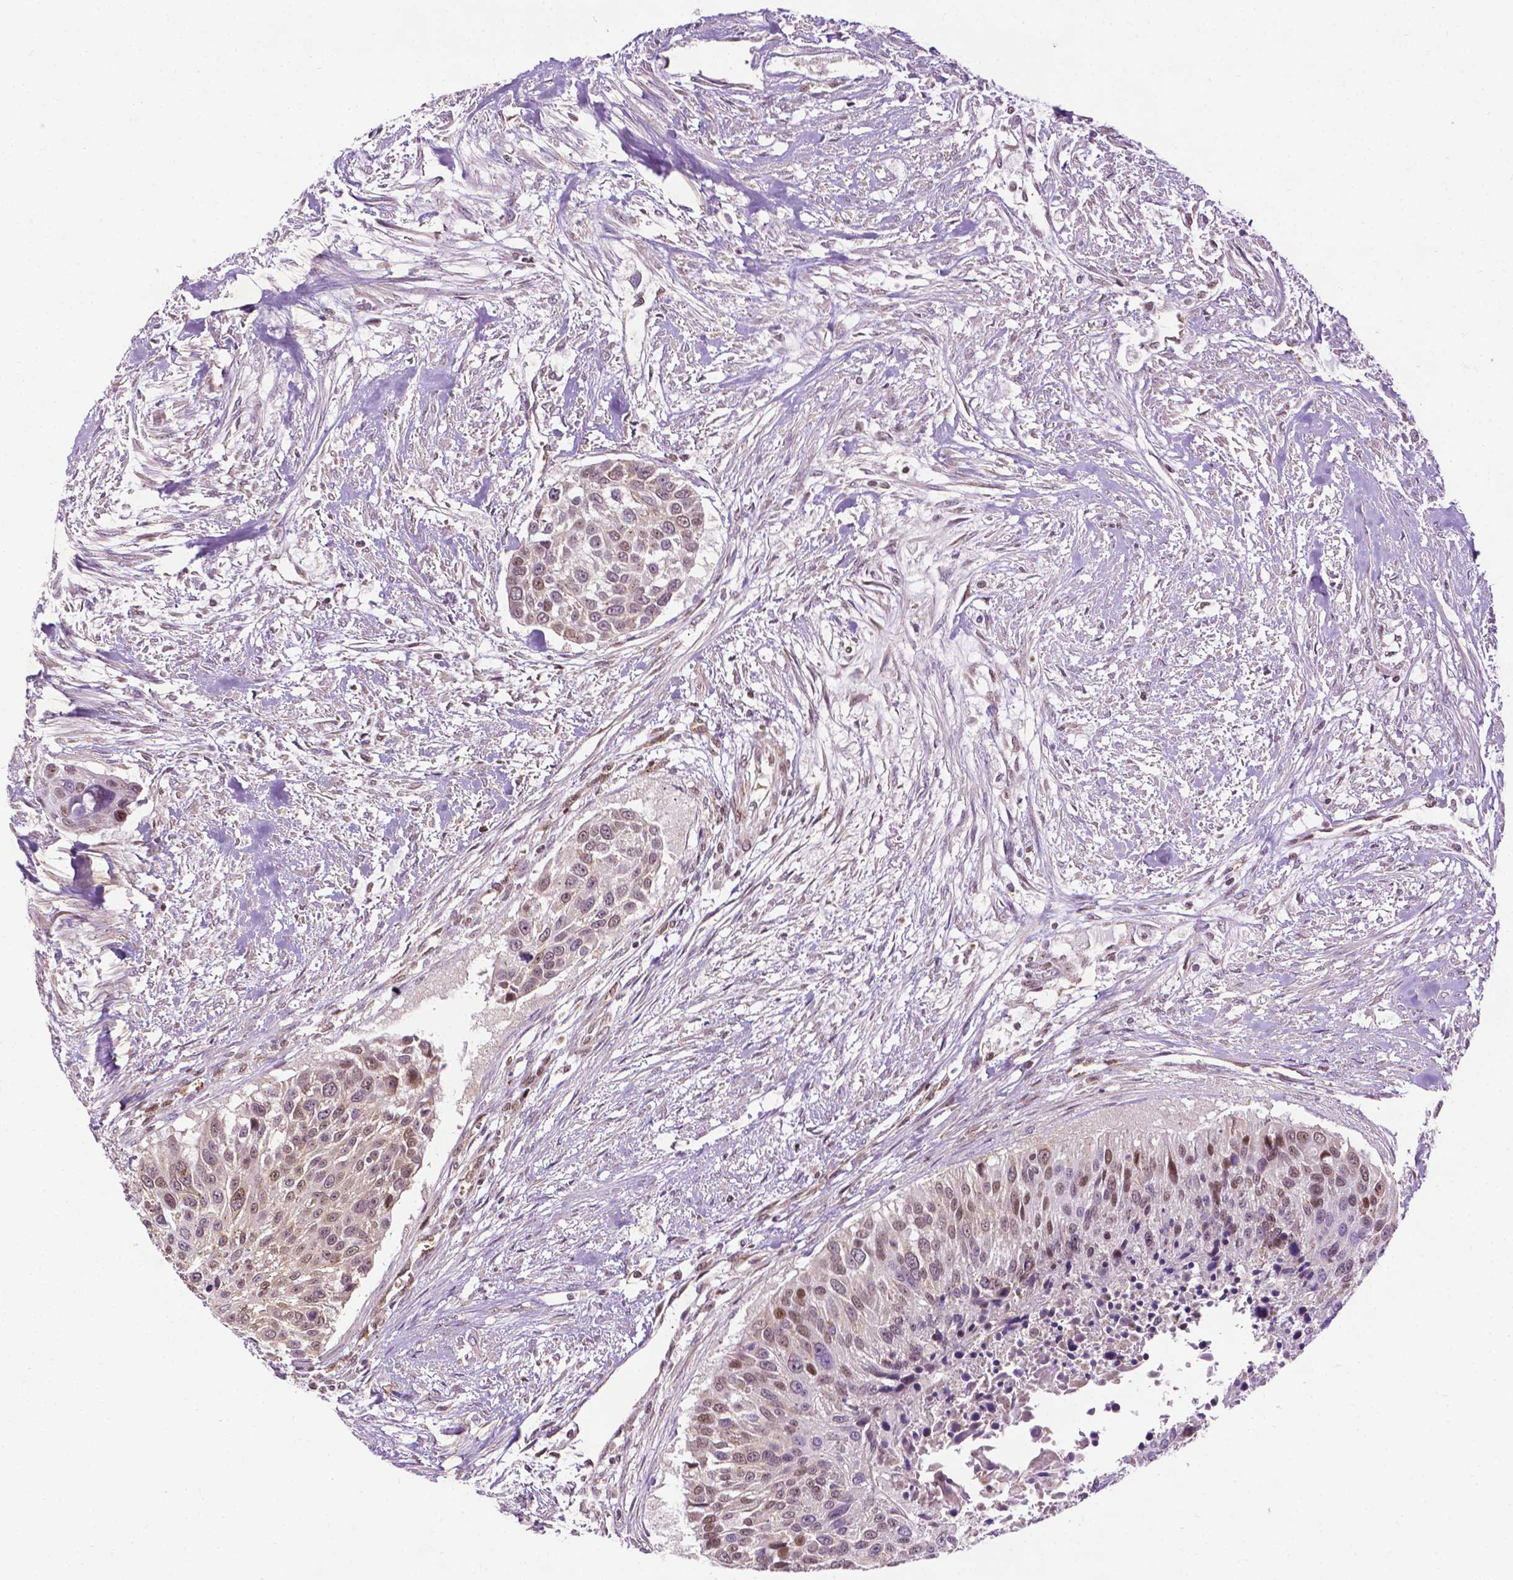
{"staining": {"intensity": "moderate", "quantity": "25%-75%", "location": "nuclear"}, "tissue": "urothelial cancer", "cell_type": "Tumor cells", "image_type": "cancer", "snomed": [{"axis": "morphology", "description": "Urothelial carcinoma, NOS"}, {"axis": "topography", "description": "Urinary bladder"}], "caption": "Transitional cell carcinoma stained with a protein marker displays moderate staining in tumor cells.", "gene": "ZNF41", "patient": {"sex": "male", "age": 55}}